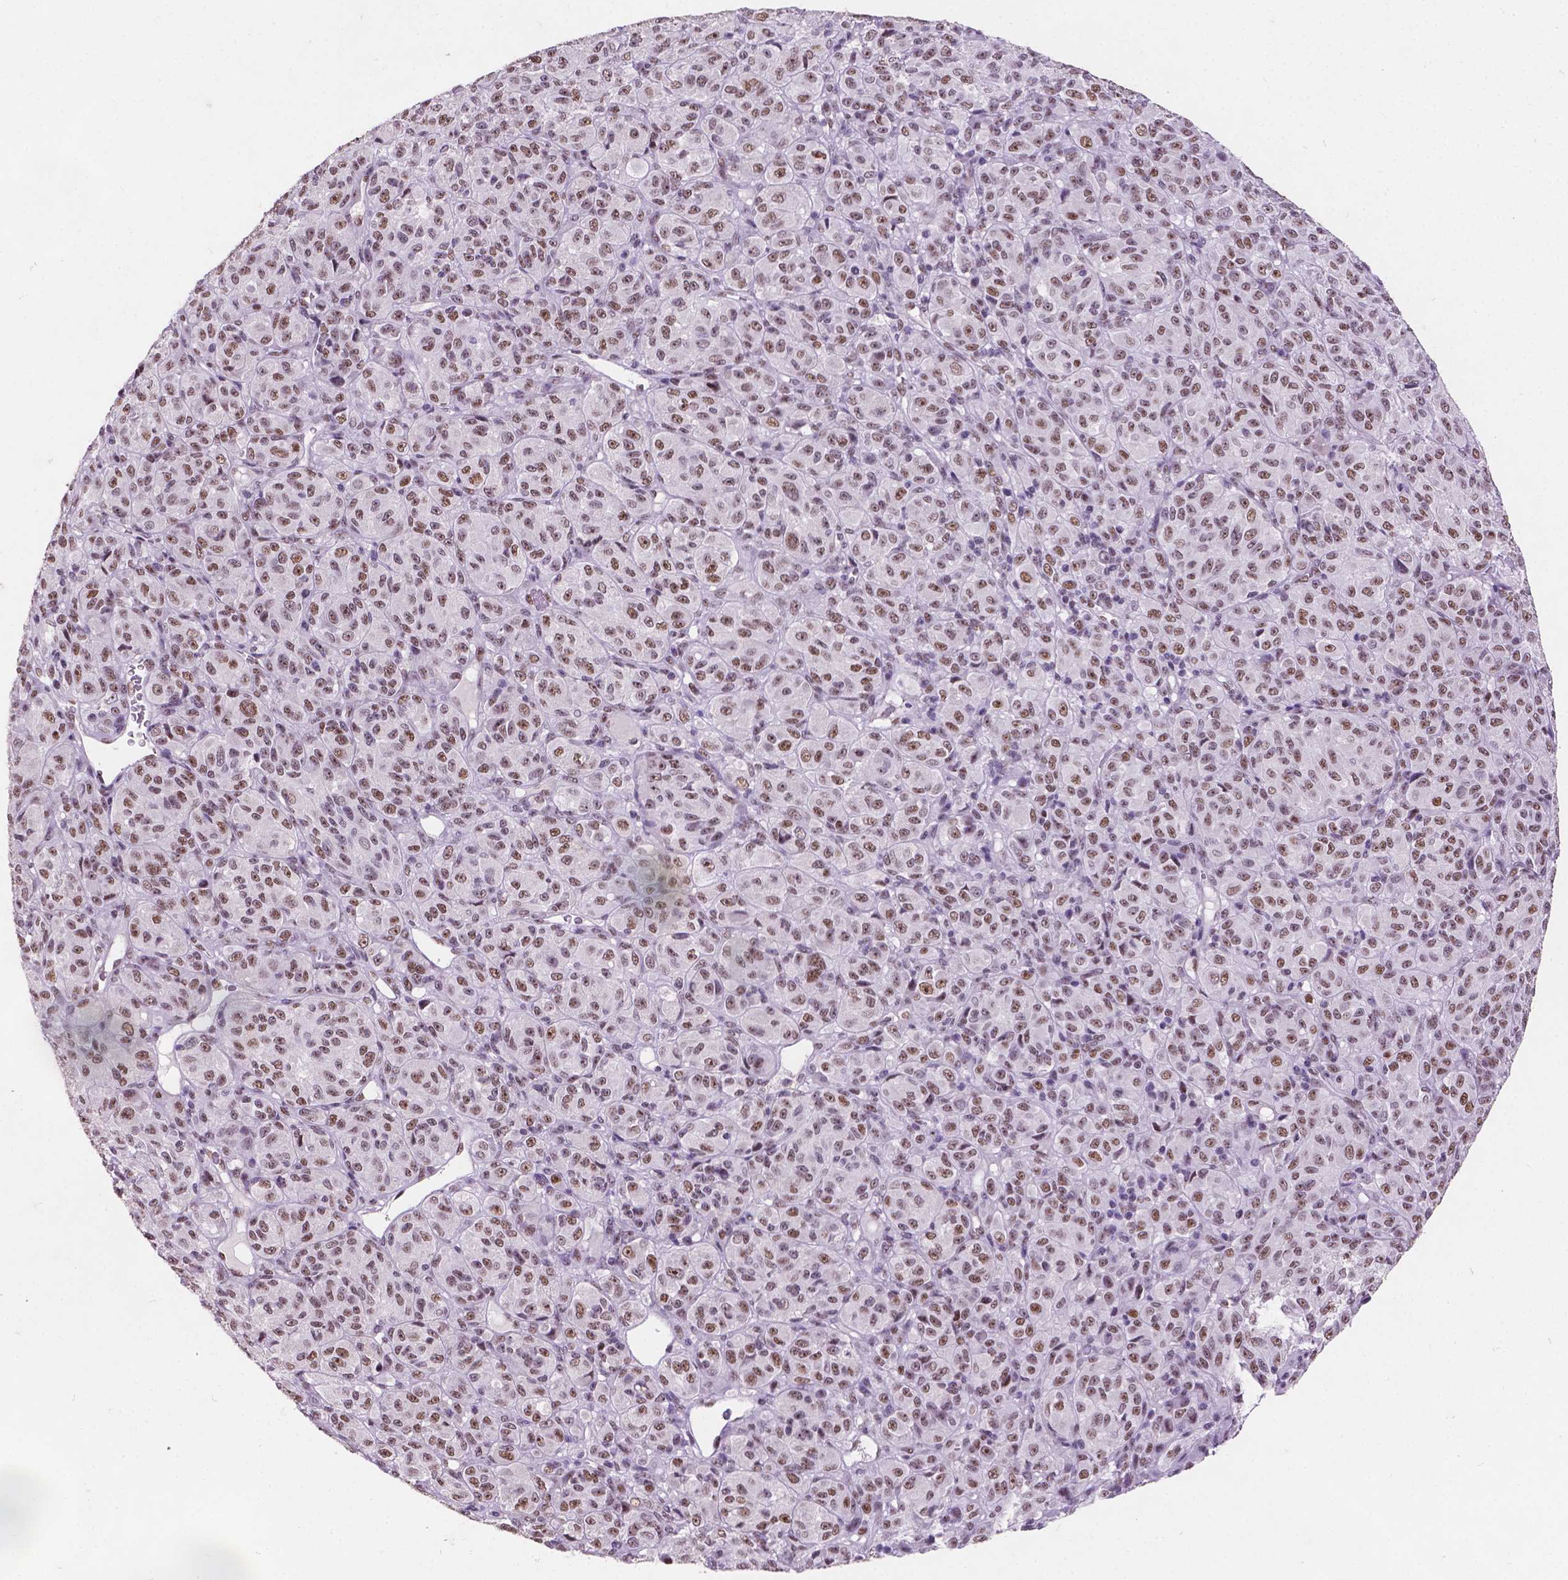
{"staining": {"intensity": "moderate", "quantity": ">75%", "location": "nuclear"}, "tissue": "melanoma", "cell_type": "Tumor cells", "image_type": "cancer", "snomed": [{"axis": "morphology", "description": "Malignant melanoma, Metastatic site"}, {"axis": "topography", "description": "Brain"}], "caption": "Melanoma stained with a brown dye demonstrates moderate nuclear positive positivity in approximately >75% of tumor cells.", "gene": "COIL", "patient": {"sex": "female", "age": 56}}